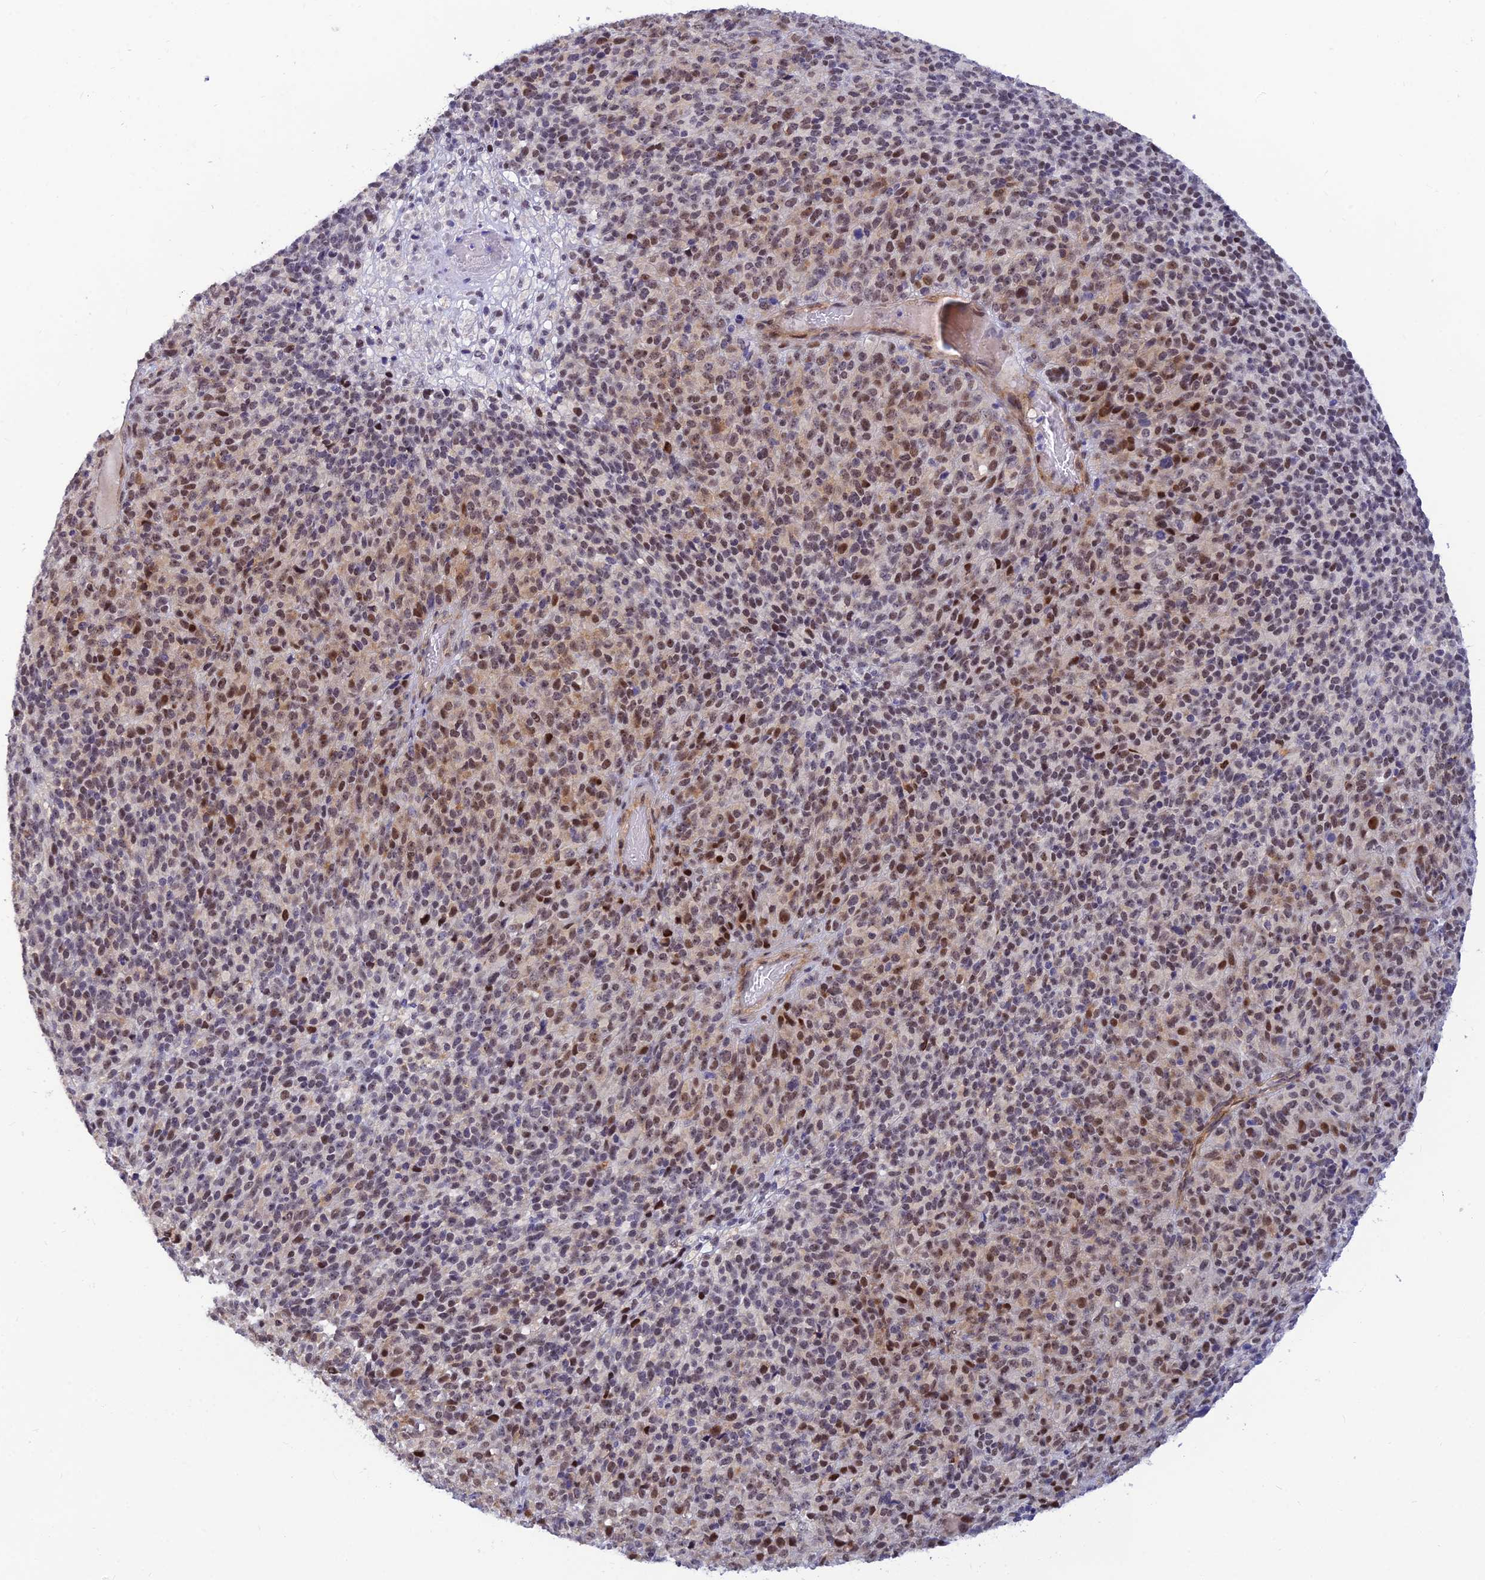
{"staining": {"intensity": "moderate", "quantity": ">75%", "location": "nuclear"}, "tissue": "melanoma", "cell_type": "Tumor cells", "image_type": "cancer", "snomed": [{"axis": "morphology", "description": "Malignant melanoma, Metastatic site"}, {"axis": "topography", "description": "Brain"}], "caption": "Immunohistochemistry staining of melanoma, which demonstrates medium levels of moderate nuclear positivity in approximately >75% of tumor cells indicating moderate nuclear protein expression. The staining was performed using DAB (brown) for protein detection and nuclei were counterstained in hematoxylin (blue).", "gene": "CLK4", "patient": {"sex": "female", "age": 56}}